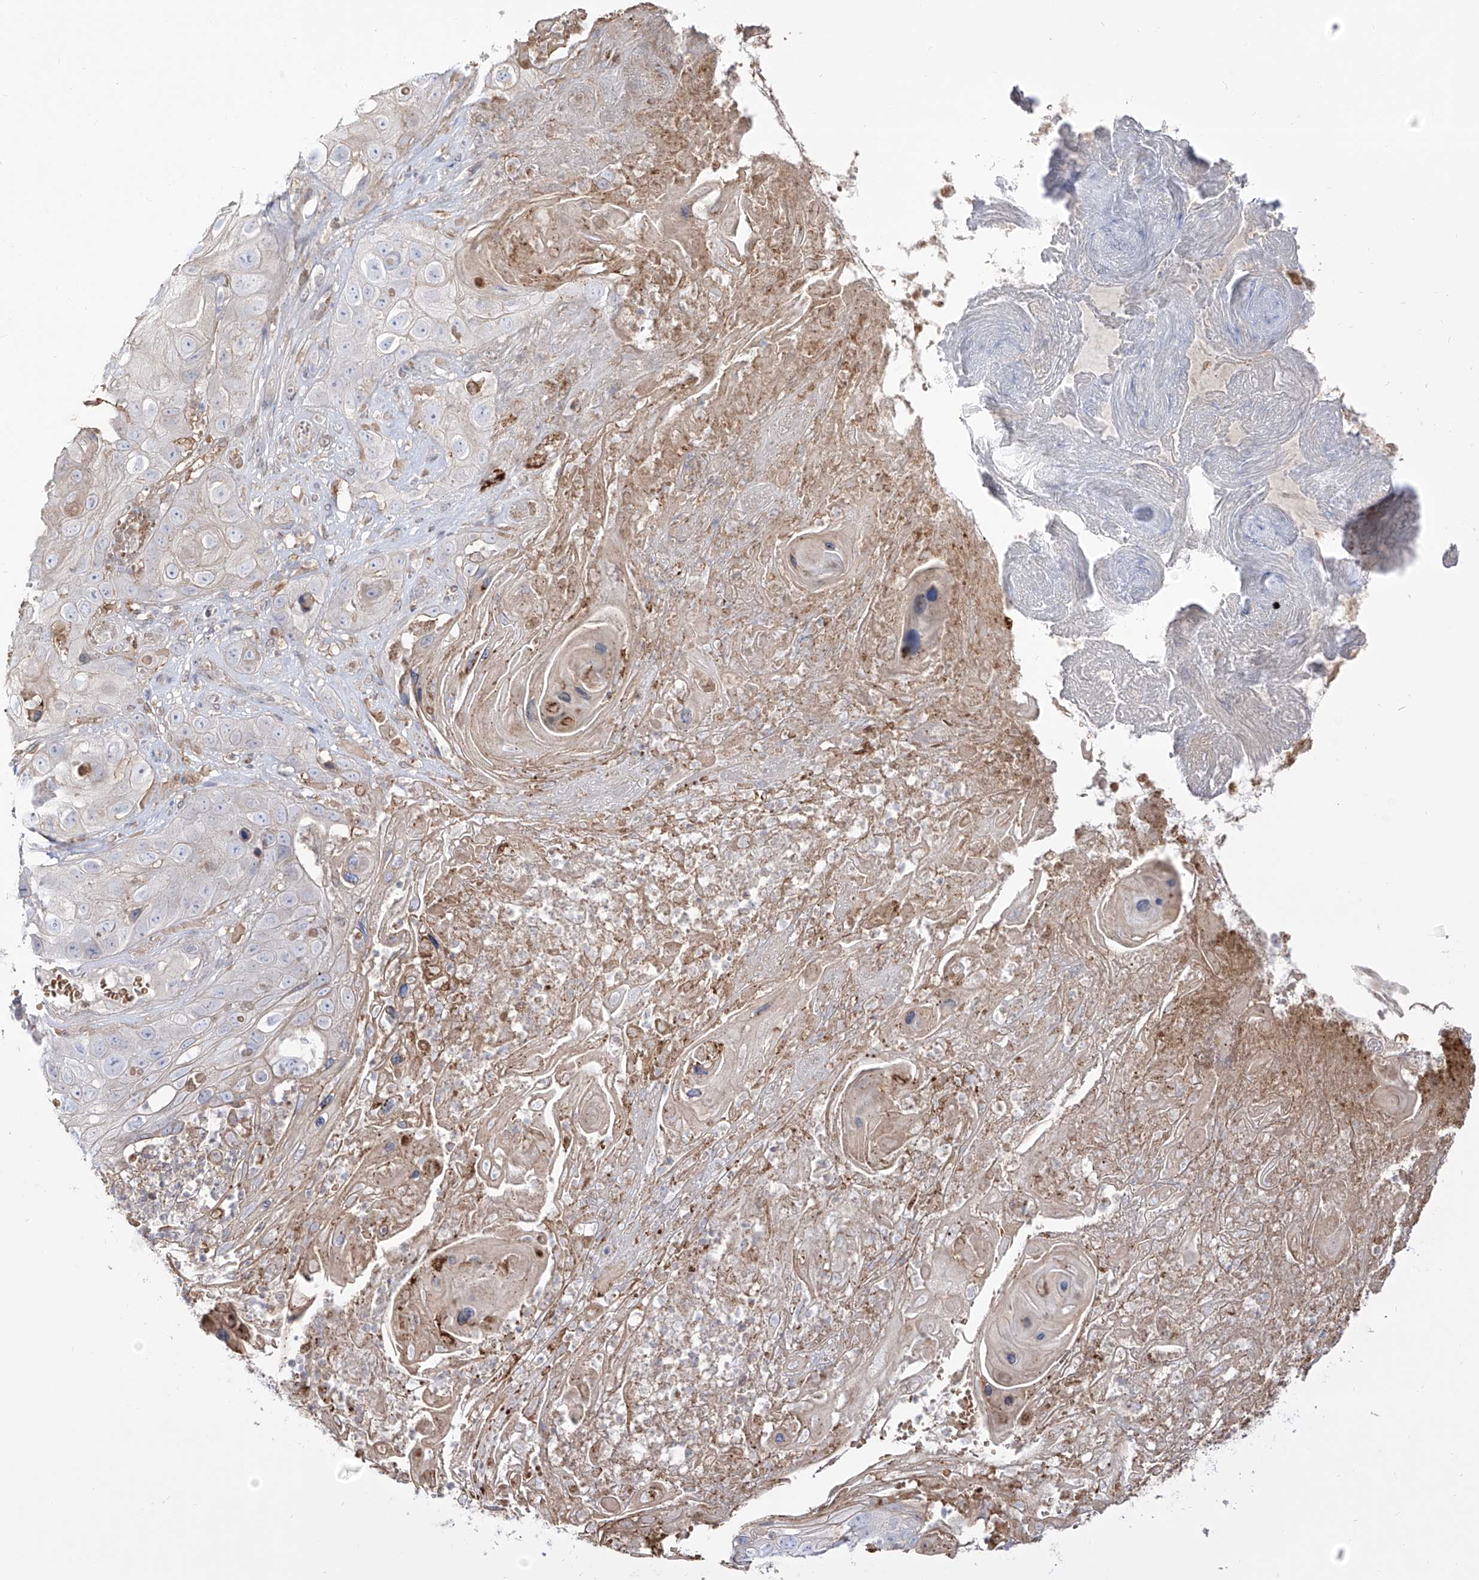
{"staining": {"intensity": "weak", "quantity": "<25%", "location": "cytoplasmic/membranous"}, "tissue": "skin cancer", "cell_type": "Tumor cells", "image_type": "cancer", "snomed": [{"axis": "morphology", "description": "Squamous cell carcinoma, NOS"}, {"axis": "topography", "description": "Skin"}], "caption": "This is an immunohistochemistry (IHC) image of skin squamous cell carcinoma. There is no expression in tumor cells.", "gene": "ZGRF1", "patient": {"sex": "male", "age": 55}}